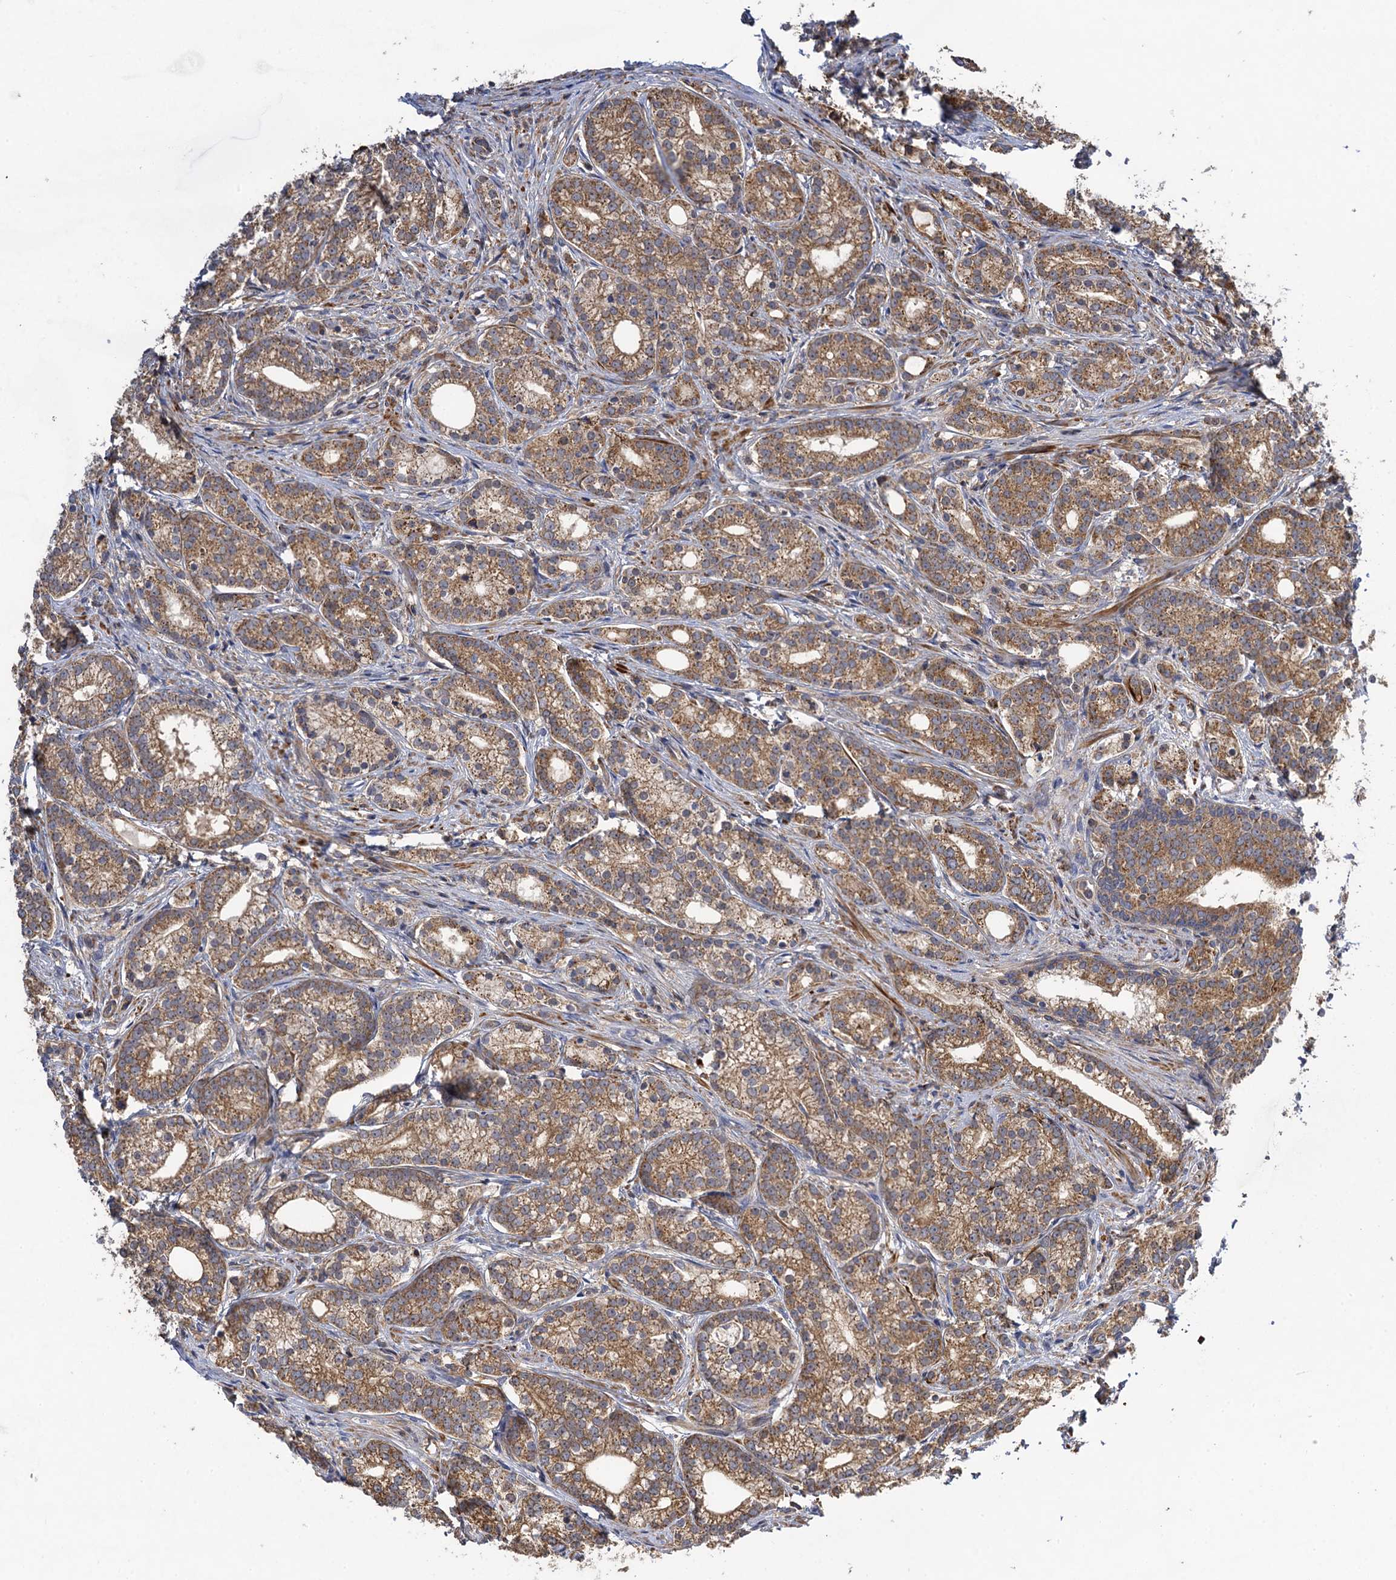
{"staining": {"intensity": "moderate", "quantity": ">75%", "location": "cytoplasmic/membranous"}, "tissue": "prostate cancer", "cell_type": "Tumor cells", "image_type": "cancer", "snomed": [{"axis": "morphology", "description": "Adenocarcinoma, Low grade"}, {"axis": "topography", "description": "Prostate"}], "caption": "Immunohistochemistry (IHC) micrograph of neoplastic tissue: human prostate cancer stained using IHC demonstrates medium levels of moderate protein expression localized specifically in the cytoplasmic/membranous of tumor cells, appearing as a cytoplasmic/membranous brown color.", "gene": "WDR88", "patient": {"sex": "male", "age": 71}}